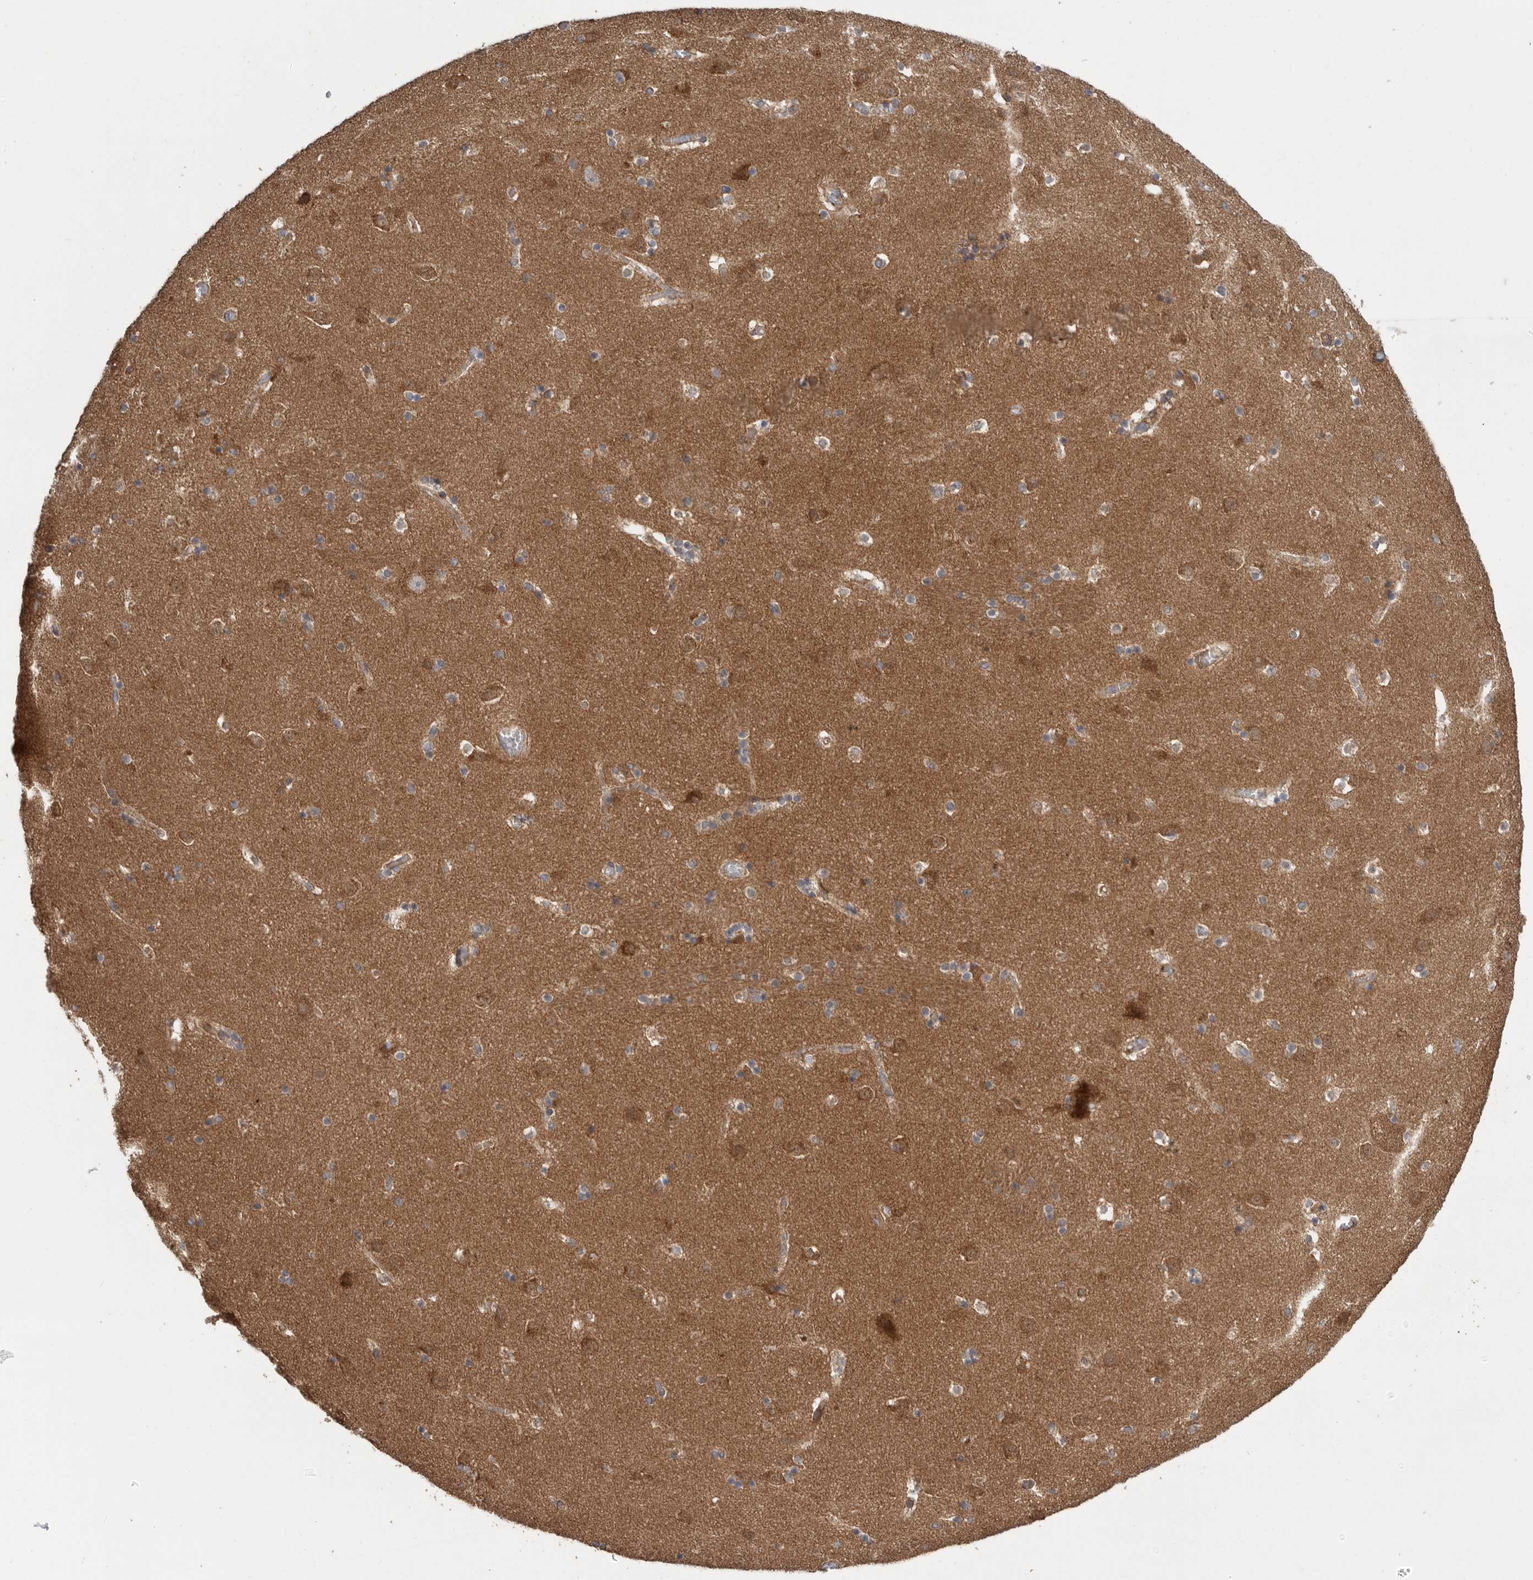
{"staining": {"intensity": "negative", "quantity": "none", "location": "none"}, "tissue": "caudate", "cell_type": "Glial cells", "image_type": "normal", "snomed": [{"axis": "morphology", "description": "Normal tissue, NOS"}, {"axis": "topography", "description": "Lateral ventricle wall"}], "caption": "There is no significant expression in glial cells of caudate. (Brightfield microscopy of DAB (3,3'-diaminobenzidine) immunohistochemistry (IHC) at high magnification).", "gene": "PODXL2", "patient": {"sex": "male", "age": 45}}